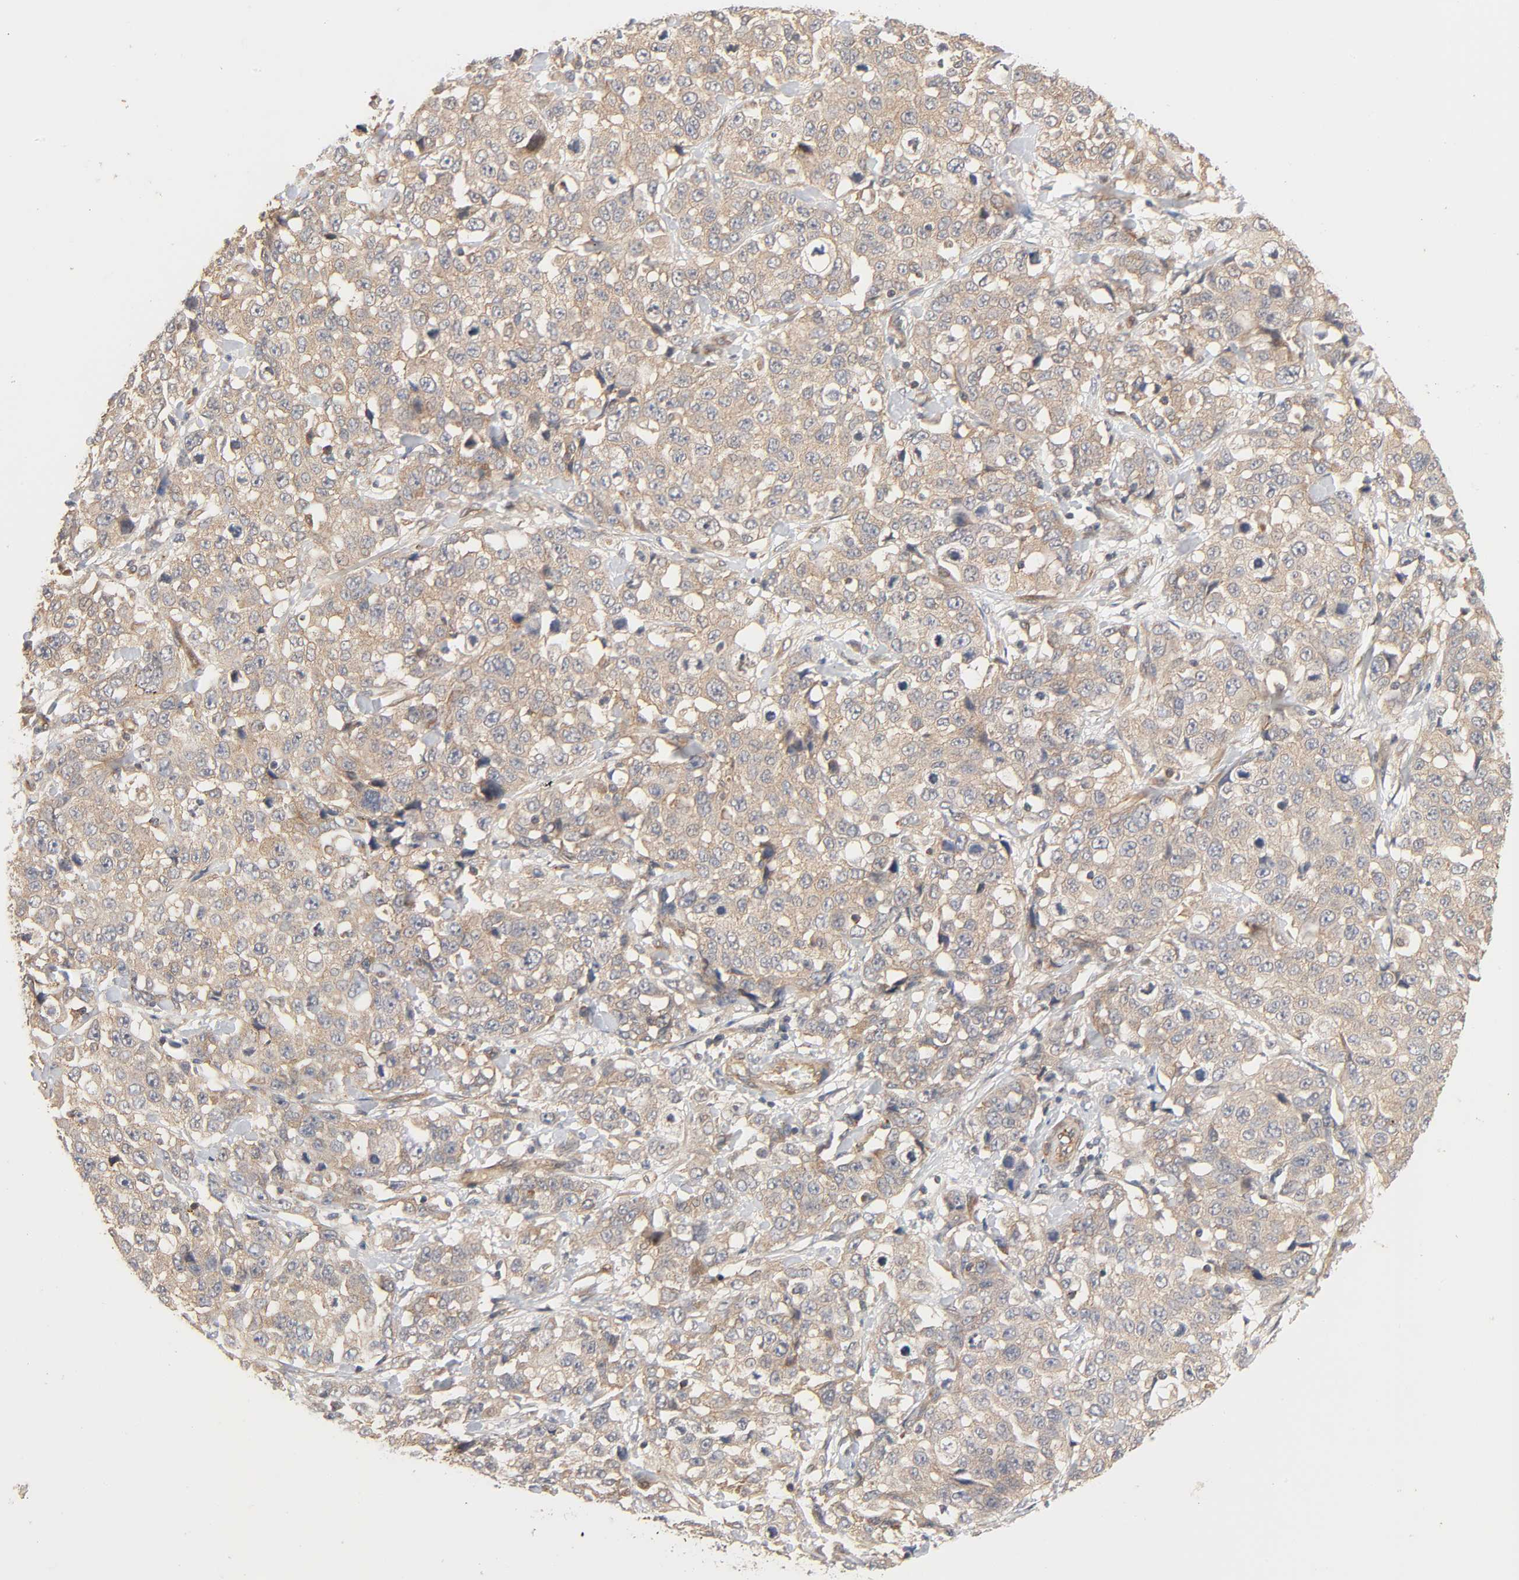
{"staining": {"intensity": "moderate", "quantity": ">75%", "location": "cytoplasmic/membranous"}, "tissue": "stomach cancer", "cell_type": "Tumor cells", "image_type": "cancer", "snomed": [{"axis": "morphology", "description": "Normal tissue, NOS"}, {"axis": "morphology", "description": "Adenocarcinoma, NOS"}, {"axis": "topography", "description": "Stomach"}], "caption": "Stomach cancer stained with a brown dye demonstrates moderate cytoplasmic/membranous positive expression in about >75% of tumor cells.", "gene": "NEMF", "patient": {"sex": "male", "age": 48}}